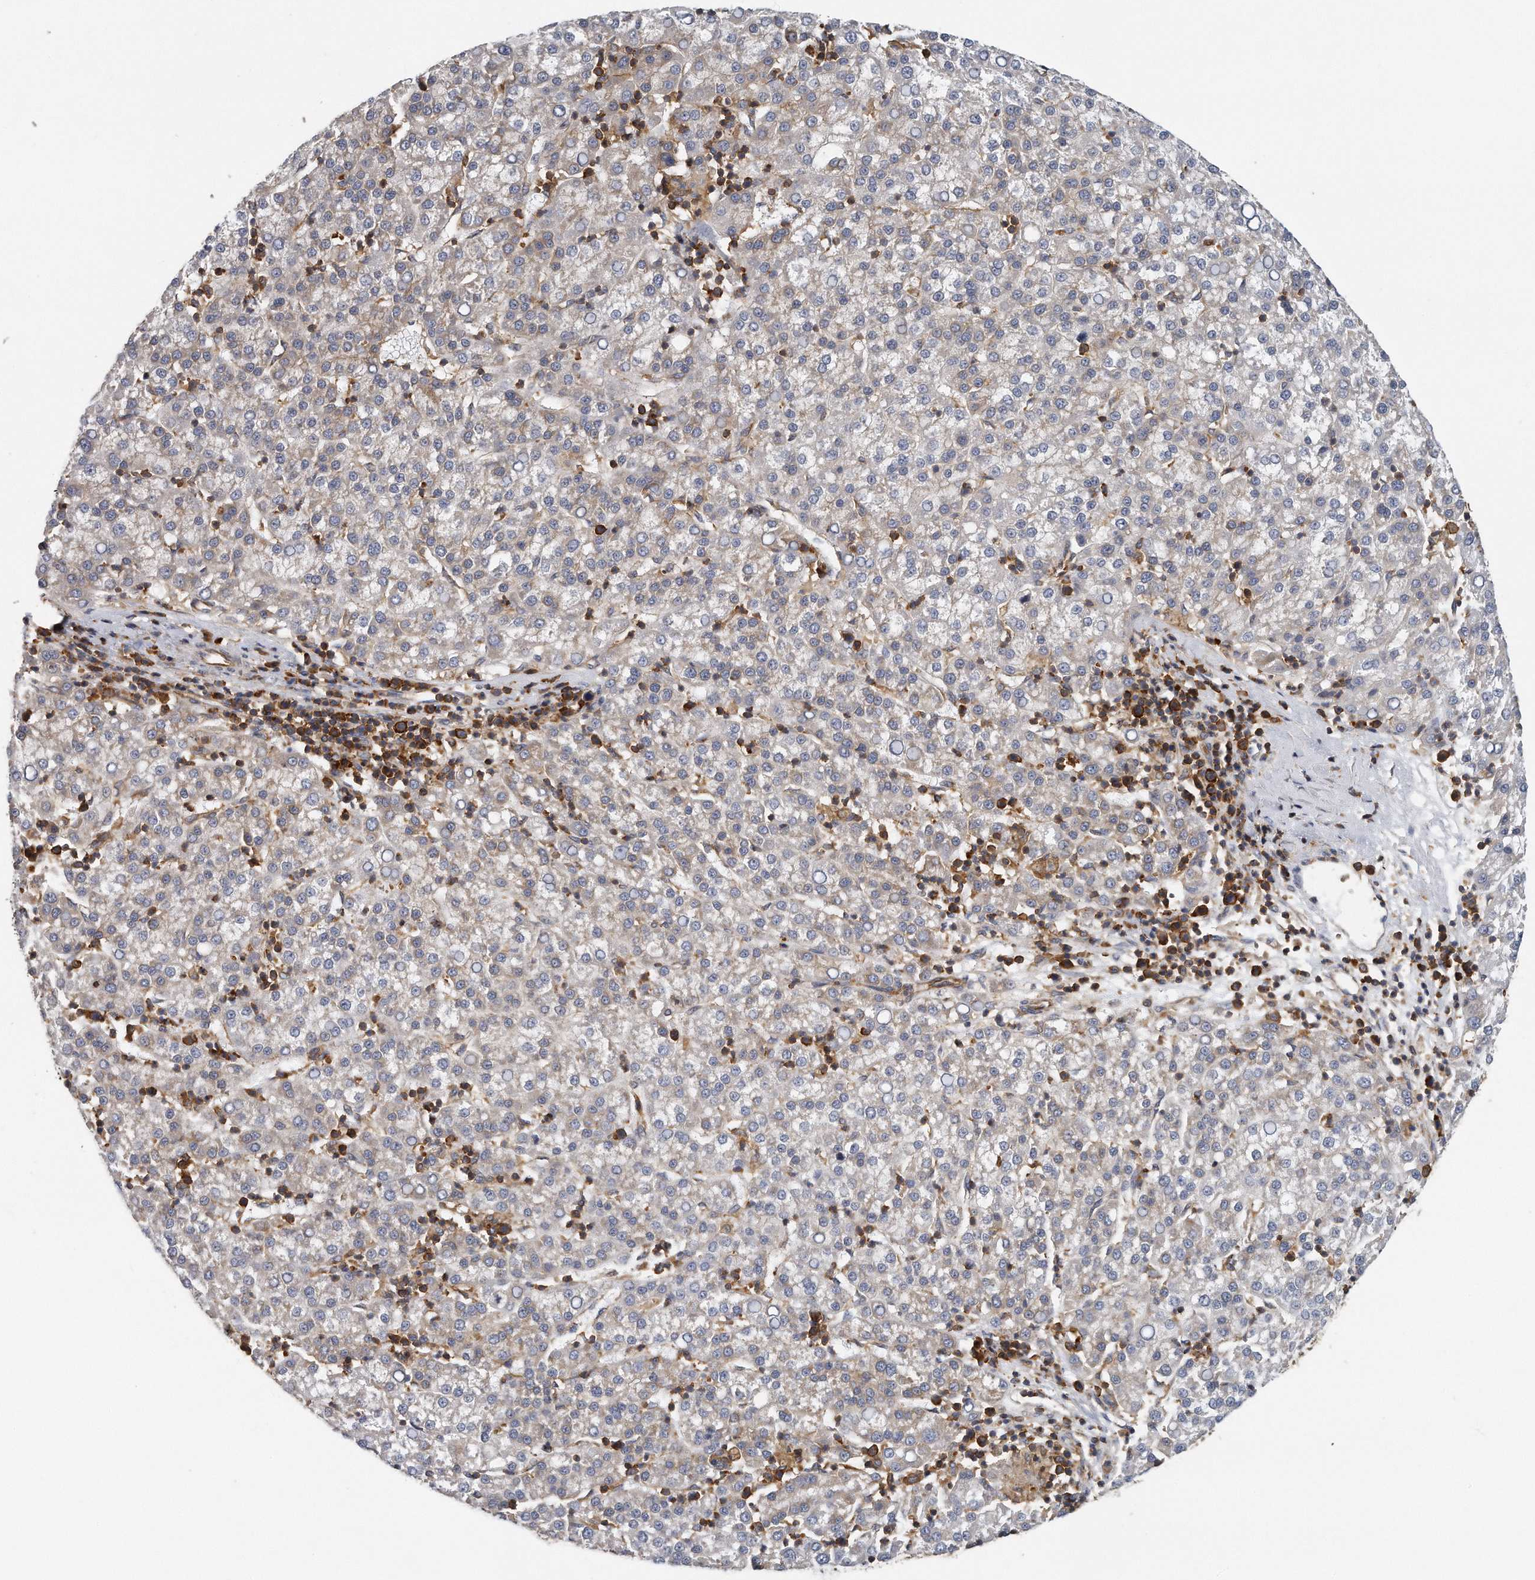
{"staining": {"intensity": "negative", "quantity": "none", "location": "none"}, "tissue": "liver cancer", "cell_type": "Tumor cells", "image_type": "cancer", "snomed": [{"axis": "morphology", "description": "Carcinoma, Hepatocellular, NOS"}, {"axis": "topography", "description": "Liver"}], "caption": "High magnification brightfield microscopy of liver cancer (hepatocellular carcinoma) stained with DAB (brown) and counterstained with hematoxylin (blue): tumor cells show no significant staining.", "gene": "EIF3I", "patient": {"sex": "female", "age": 58}}